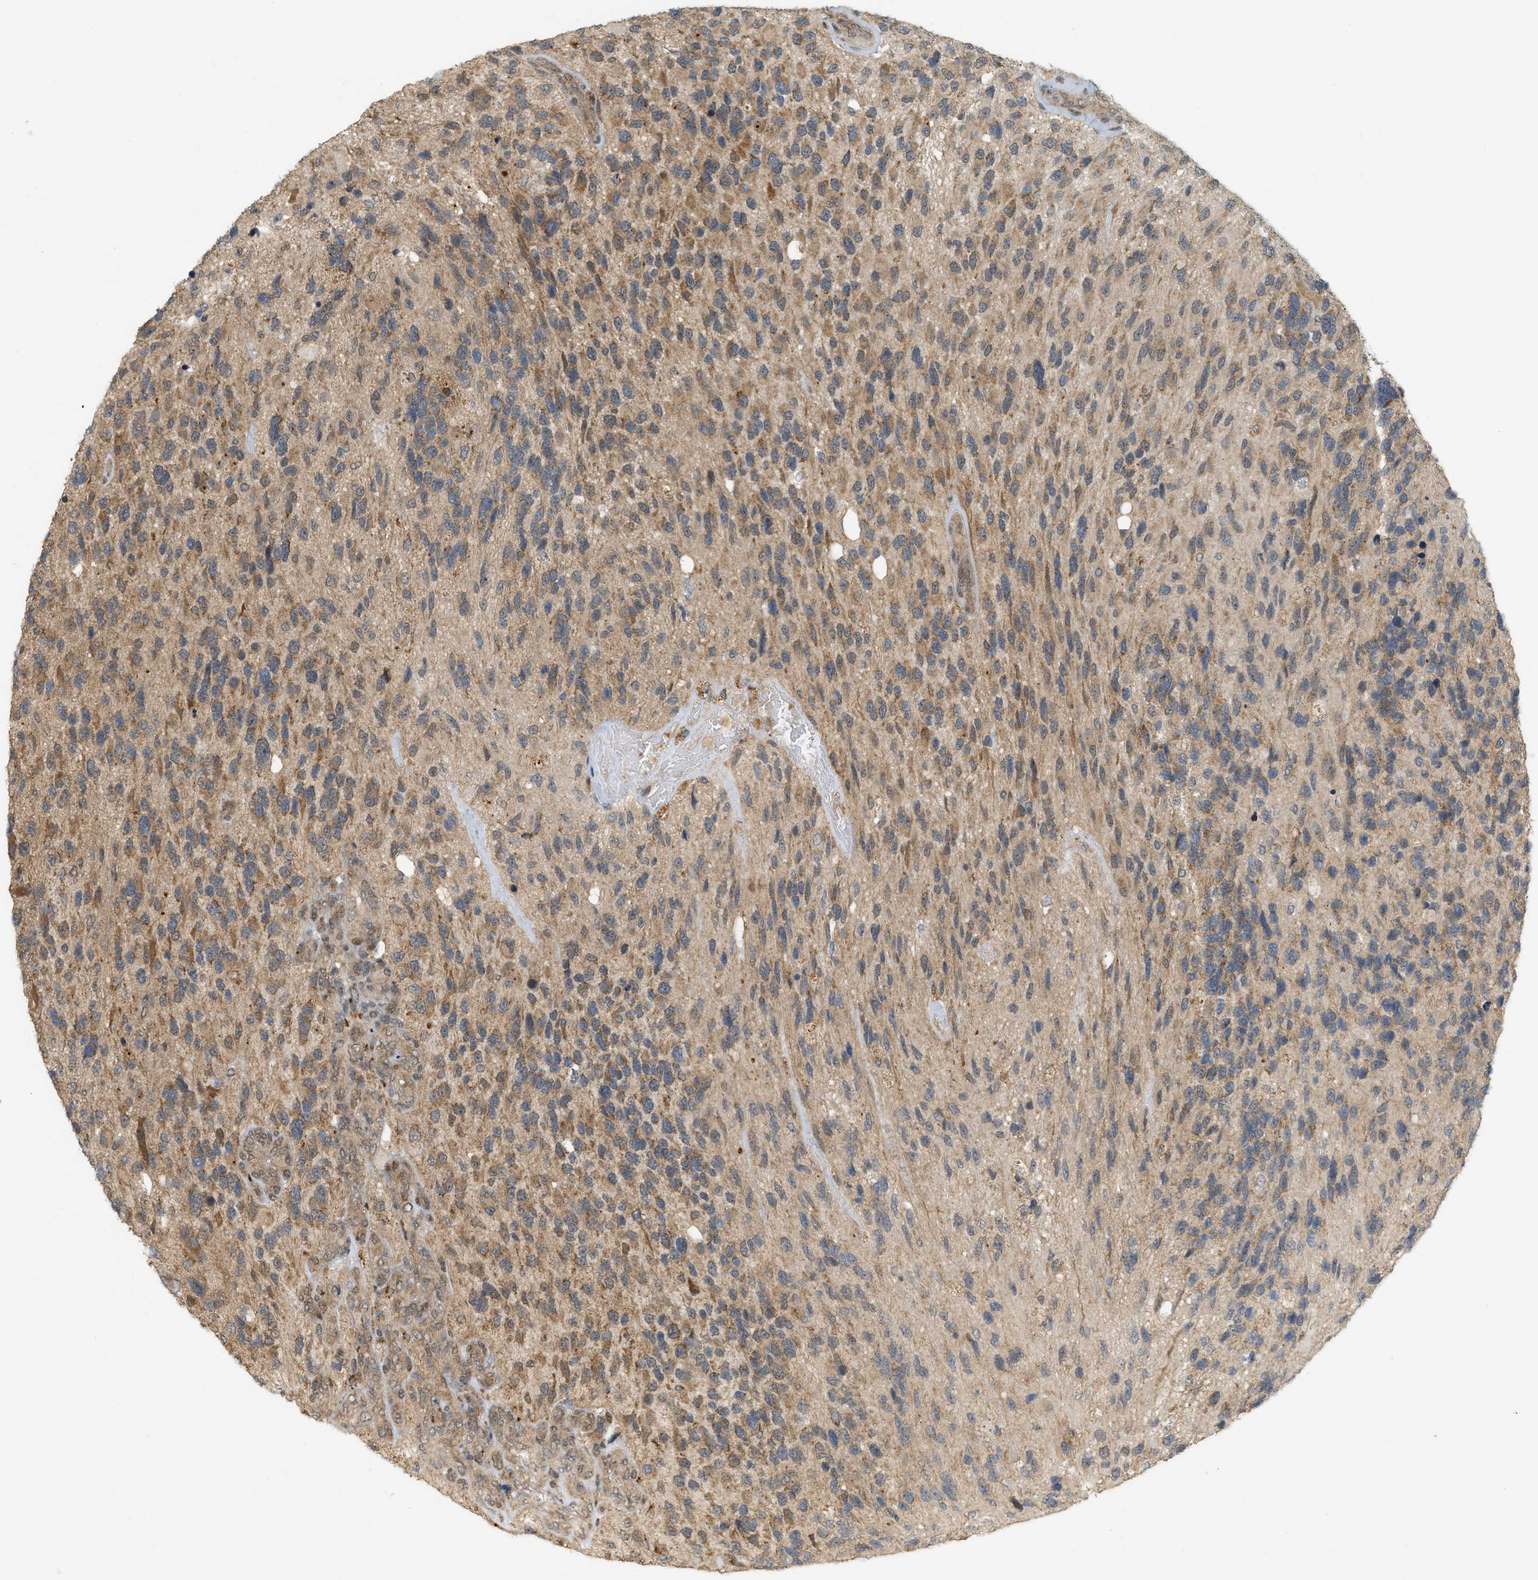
{"staining": {"intensity": "moderate", "quantity": ">75%", "location": "cytoplasmic/membranous,nuclear"}, "tissue": "glioma", "cell_type": "Tumor cells", "image_type": "cancer", "snomed": [{"axis": "morphology", "description": "Glioma, malignant, High grade"}, {"axis": "topography", "description": "Brain"}], "caption": "DAB immunohistochemical staining of high-grade glioma (malignant) shows moderate cytoplasmic/membranous and nuclear protein expression in about >75% of tumor cells.", "gene": "PRKD1", "patient": {"sex": "female", "age": 58}}